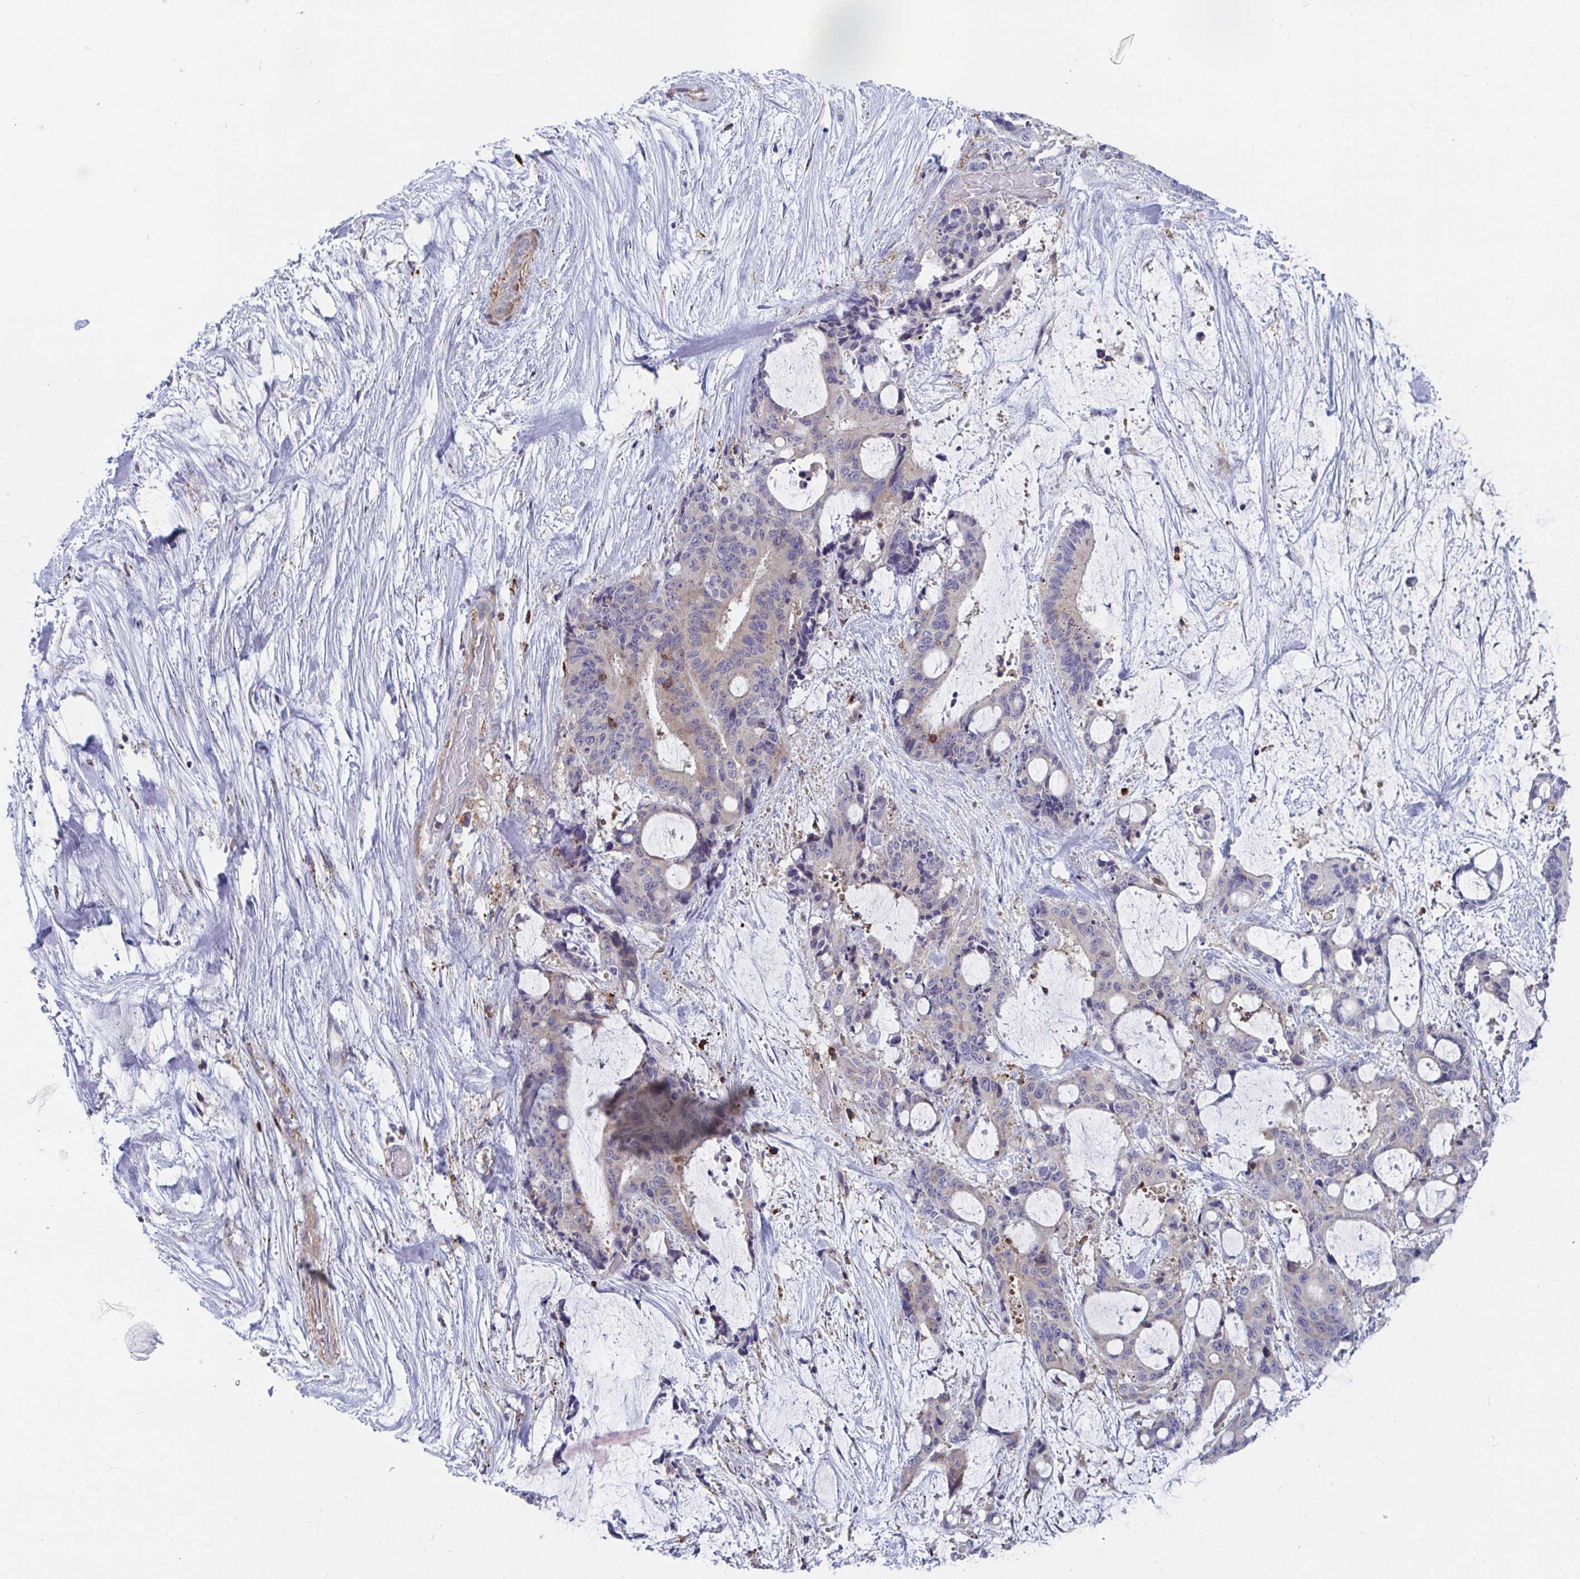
{"staining": {"intensity": "weak", "quantity": "<25%", "location": "cytoplasmic/membranous"}, "tissue": "liver cancer", "cell_type": "Tumor cells", "image_type": "cancer", "snomed": [{"axis": "morphology", "description": "Normal tissue, NOS"}, {"axis": "morphology", "description": "Cholangiocarcinoma"}, {"axis": "topography", "description": "Liver"}, {"axis": "topography", "description": "Peripheral nerve tissue"}], "caption": "Image shows no protein positivity in tumor cells of liver cancer tissue.", "gene": "FRMD3", "patient": {"sex": "female", "age": 73}}